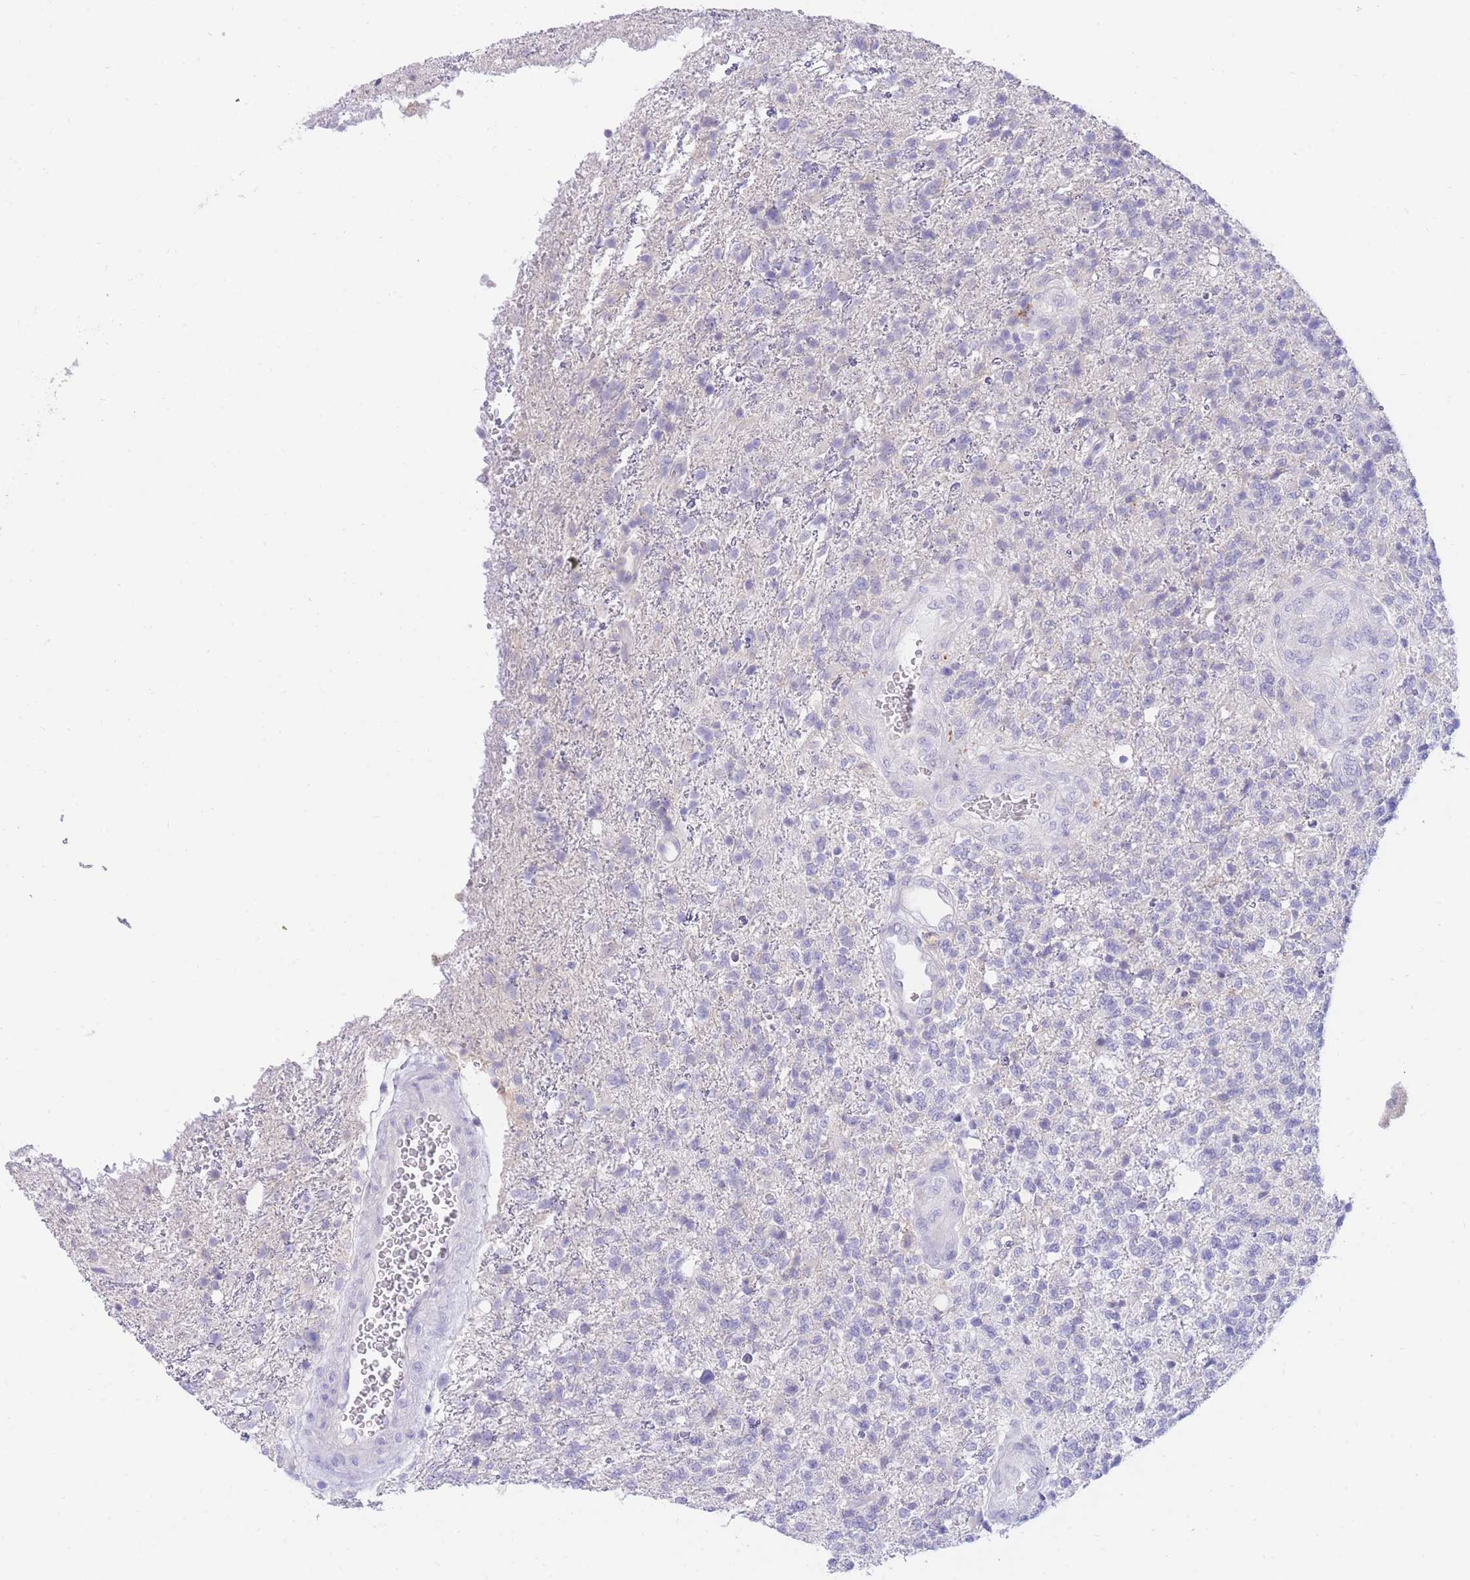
{"staining": {"intensity": "negative", "quantity": "none", "location": "none"}, "tissue": "glioma", "cell_type": "Tumor cells", "image_type": "cancer", "snomed": [{"axis": "morphology", "description": "Glioma, malignant, High grade"}, {"axis": "topography", "description": "Brain"}], "caption": "Immunohistochemistry (IHC) micrograph of malignant glioma (high-grade) stained for a protein (brown), which exhibits no staining in tumor cells.", "gene": "SSUH2", "patient": {"sex": "male", "age": 56}}